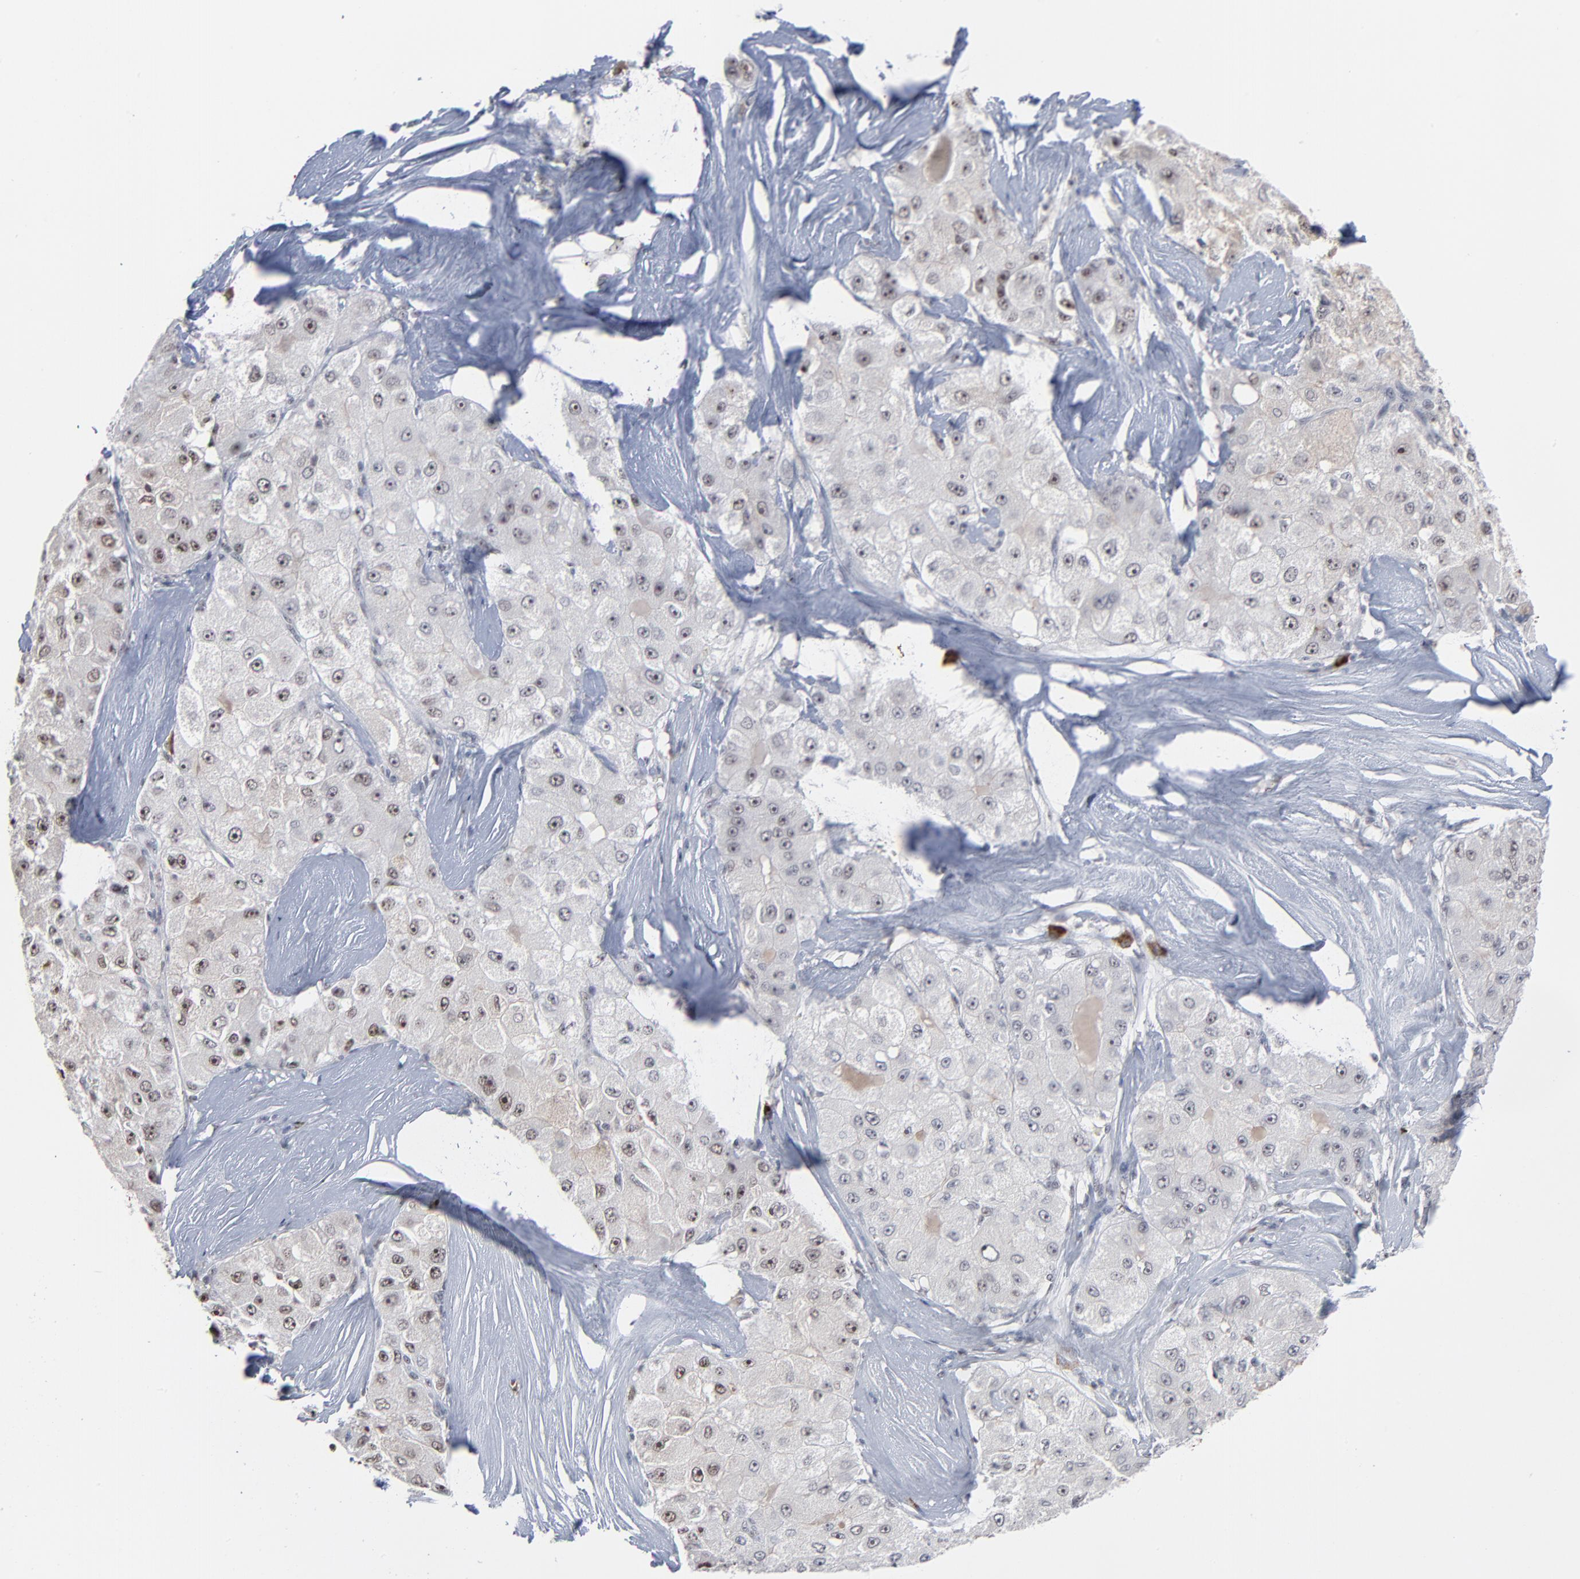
{"staining": {"intensity": "weak", "quantity": "<25%", "location": "nuclear"}, "tissue": "liver cancer", "cell_type": "Tumor cells", "image_type": "cancer", "snomed": [{"axis": "morphology", "description": "Carcinoma, Hepatocellular, NOS"}, {"axis": "topography", "description": "Liver"}], "caption": "Immunohistochemistry histopathology image of neoplastic tissue: liver cancer (hepatocellular carcinoma) stained with DAB (3,3'-diaminobenzidine) shows no significant protein expression in tumor cells.", "gene": "MPHOSPH6", "patient": {"sex": "male", "age": 80}}